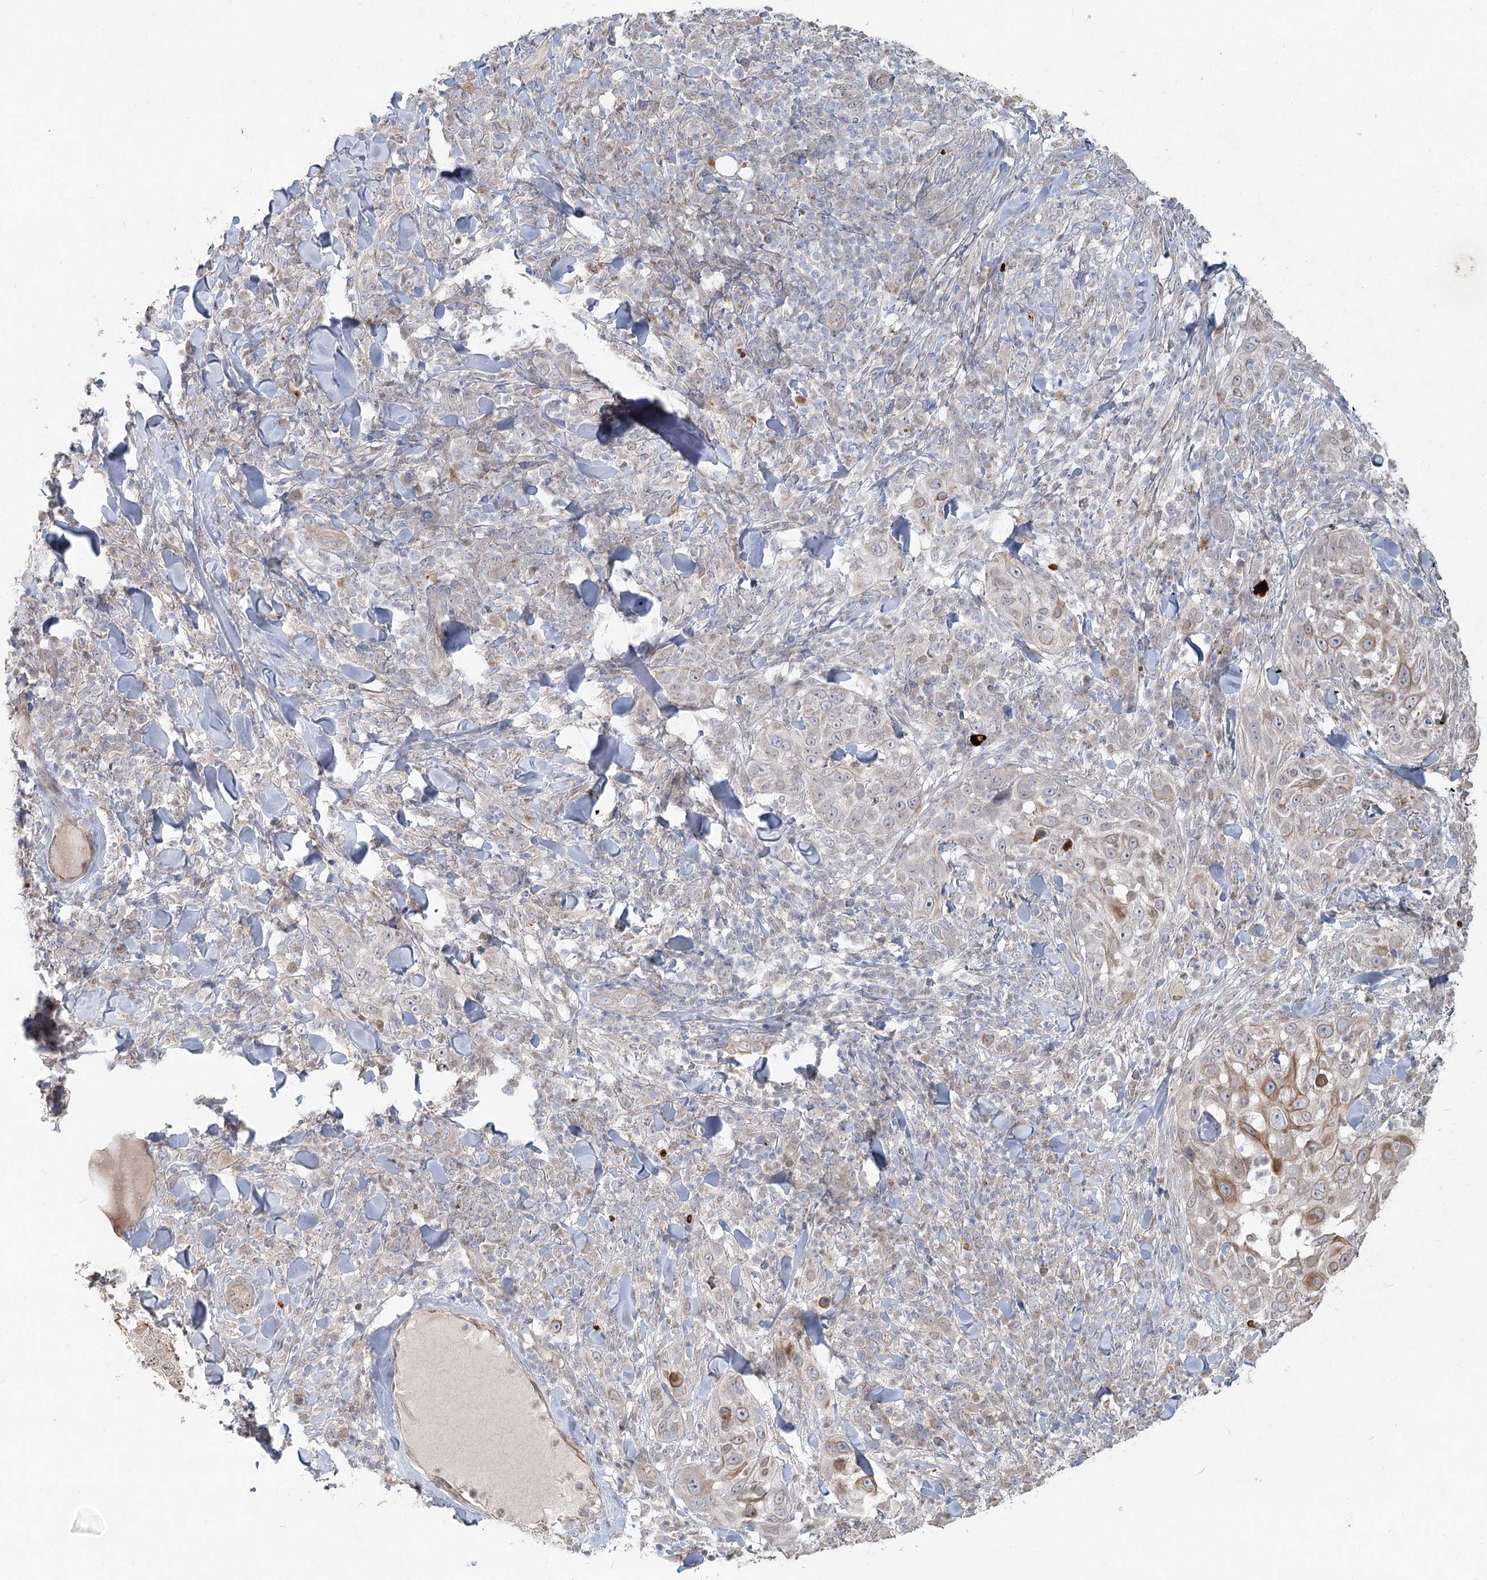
{"staining": {"intensity": "moderate", "quantity": "<25%", "location": "cytoplasmic/membranous"}, "tissue": "skin cancer", "cell_type": "Tumor cells", "image_type": "cancer", "snomed": [{"axis": "morphology", "description": "Squamous cell carcinoma, NOS"}, {"axis": "topography", "description": "Skin"}], "caption": "The immunohistochemical stain shows moderate cytoplasmic/membranous staining in tumor cells of squamous cell carcinoma (skin) tissue. (DAB (3,3'-diaminobenzidine) IHC, brown staining for protein, blue staining for nuclei).", "gene": "LRP2BP", "patient": {"sex": "female", "age": 44}}